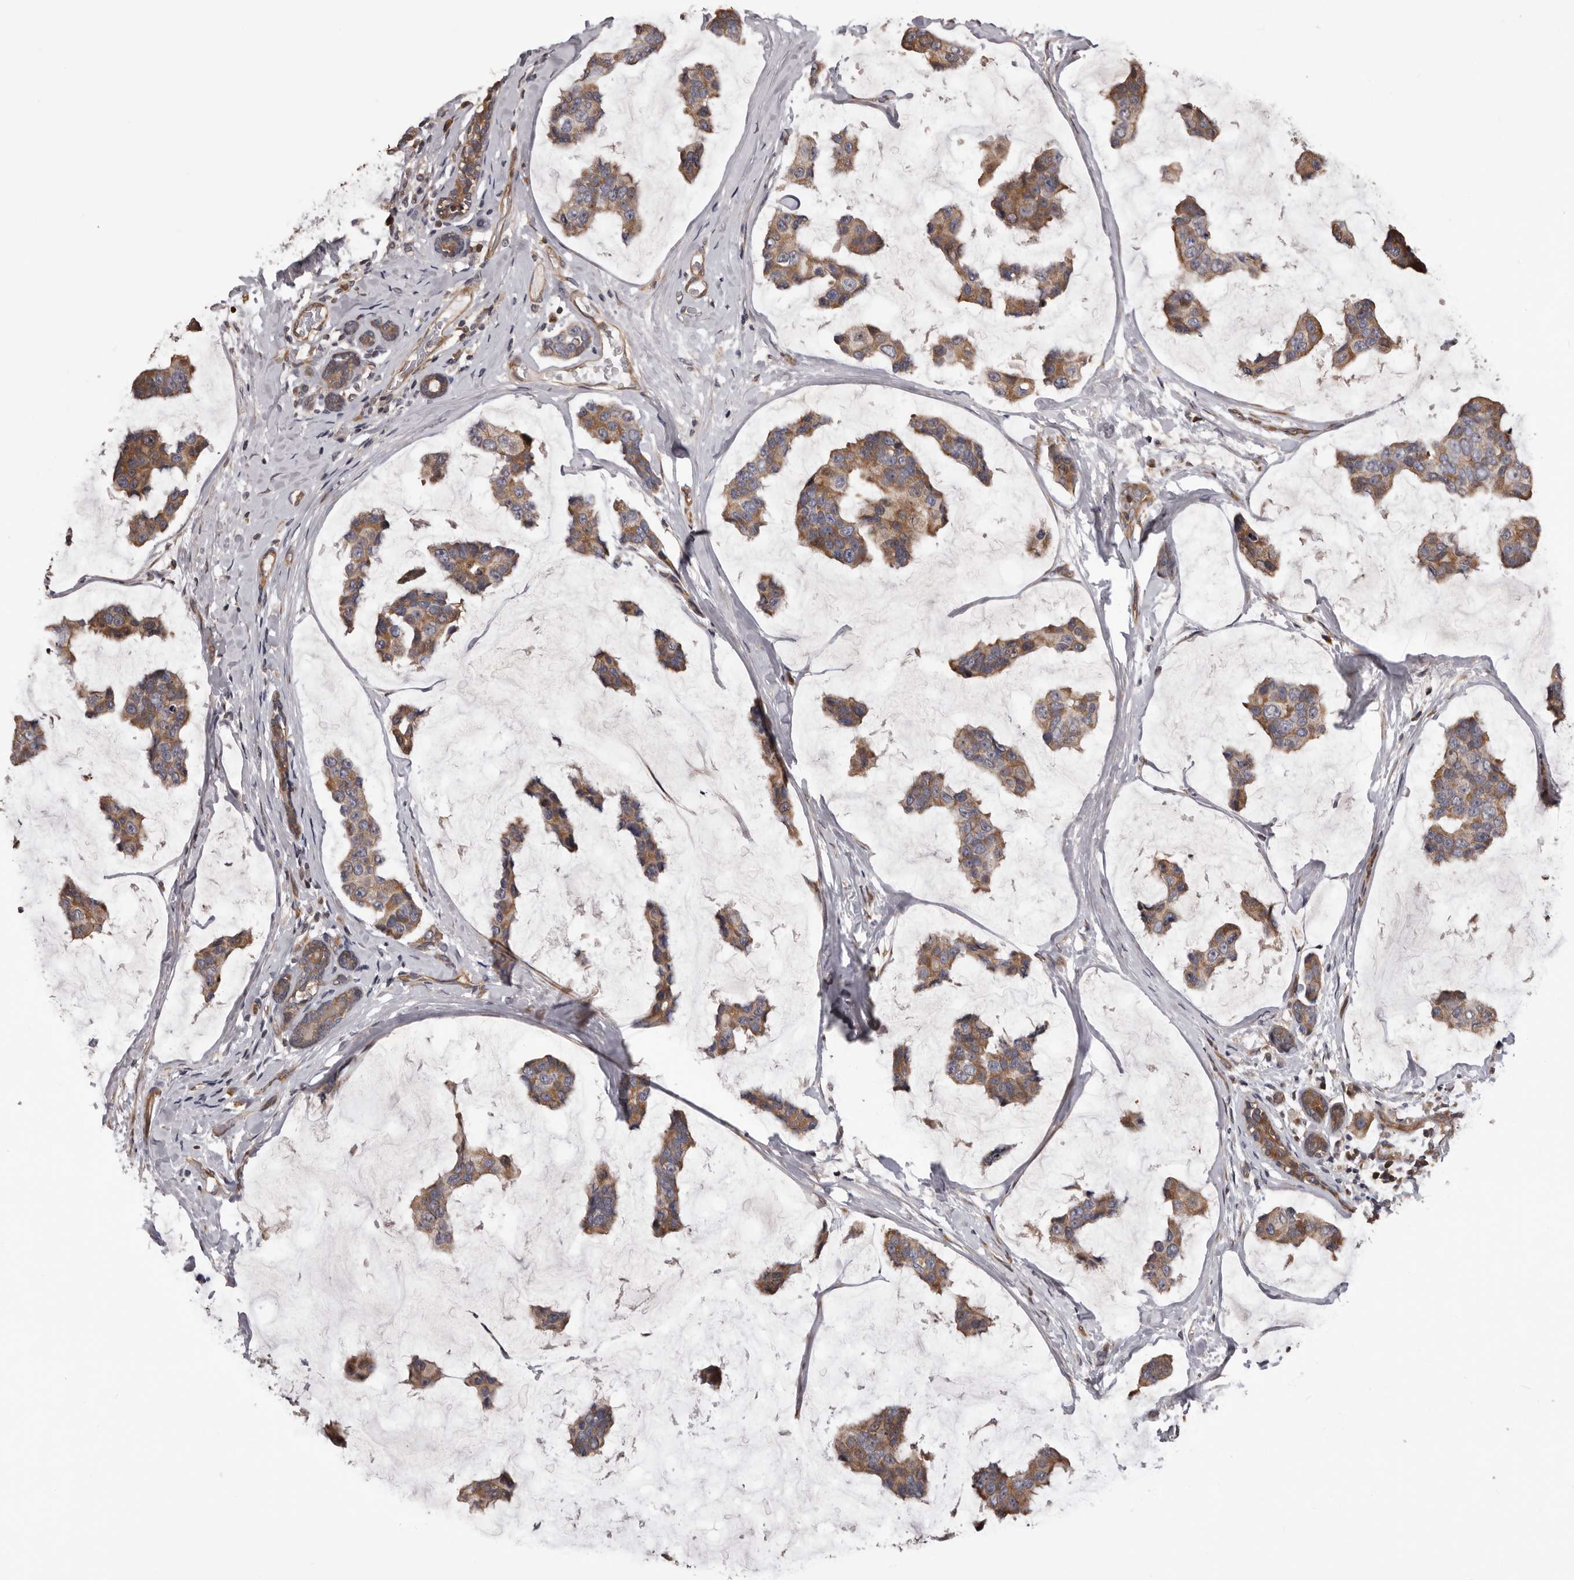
{"staining": {"intensity": "moderate", "quantity": ">75%", "location": "cytoplasmic/membranous"}, "tissue": "breast cancer", "cell_type": "Tumor cells", "image_type": "cancer", "snomed": [{"axis": "morphology", "description": "Normal tissue, NOS"}, {"axis": "morphology", "description": "Duct carcinoma"}, {"axis": "topography", "description": "Breast"}], "caption": "Protein expression analysis of human breast cancer reveals moderate cytoplasmic/membranous expression in about >75% of tumor cells.", "gene": "ADAMTS2", "patient": {"sex": "female", "age": 50}}